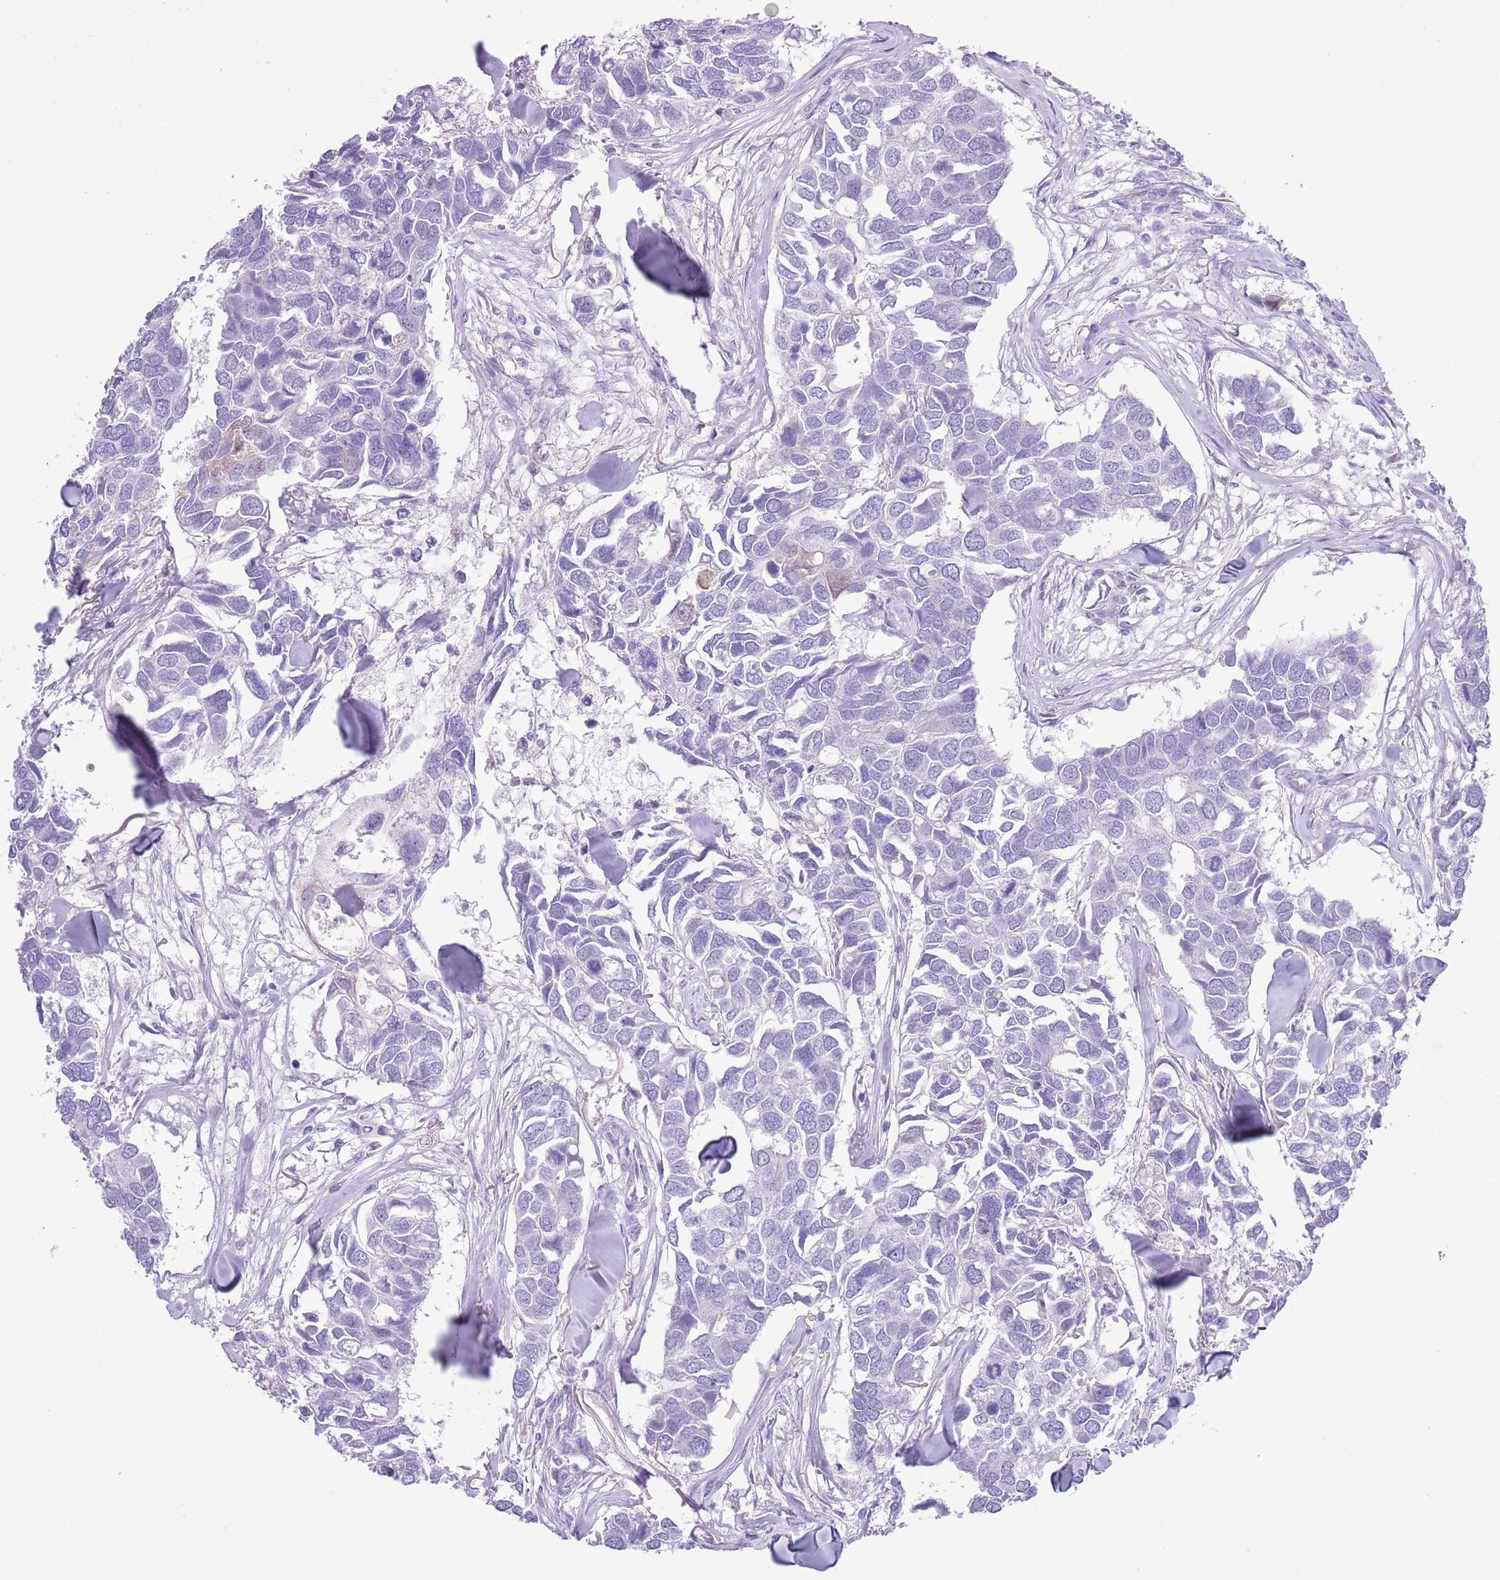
{"staining": {"intensity": "negative", "quantity": "none", "location": "none"}, "tissue": "breast cancer", "cell_type": "Tumor cells", "image_type": "cancer", "snomed": [{"axis": "morphology", "description": "Duct carcinoma"}, {"axis": "topography", "description": "Breast"}], "caption": "Immunohistochemistry histopathology image of neoplastic tissue: breast infiltrating ductal carcinoma stained with DAB (3,3'-diaminobenzidine) exhibits no significant protein expression in tumor cells.", "gene": "OR6M1", "patient": {"sex": "female", "age": 83}}